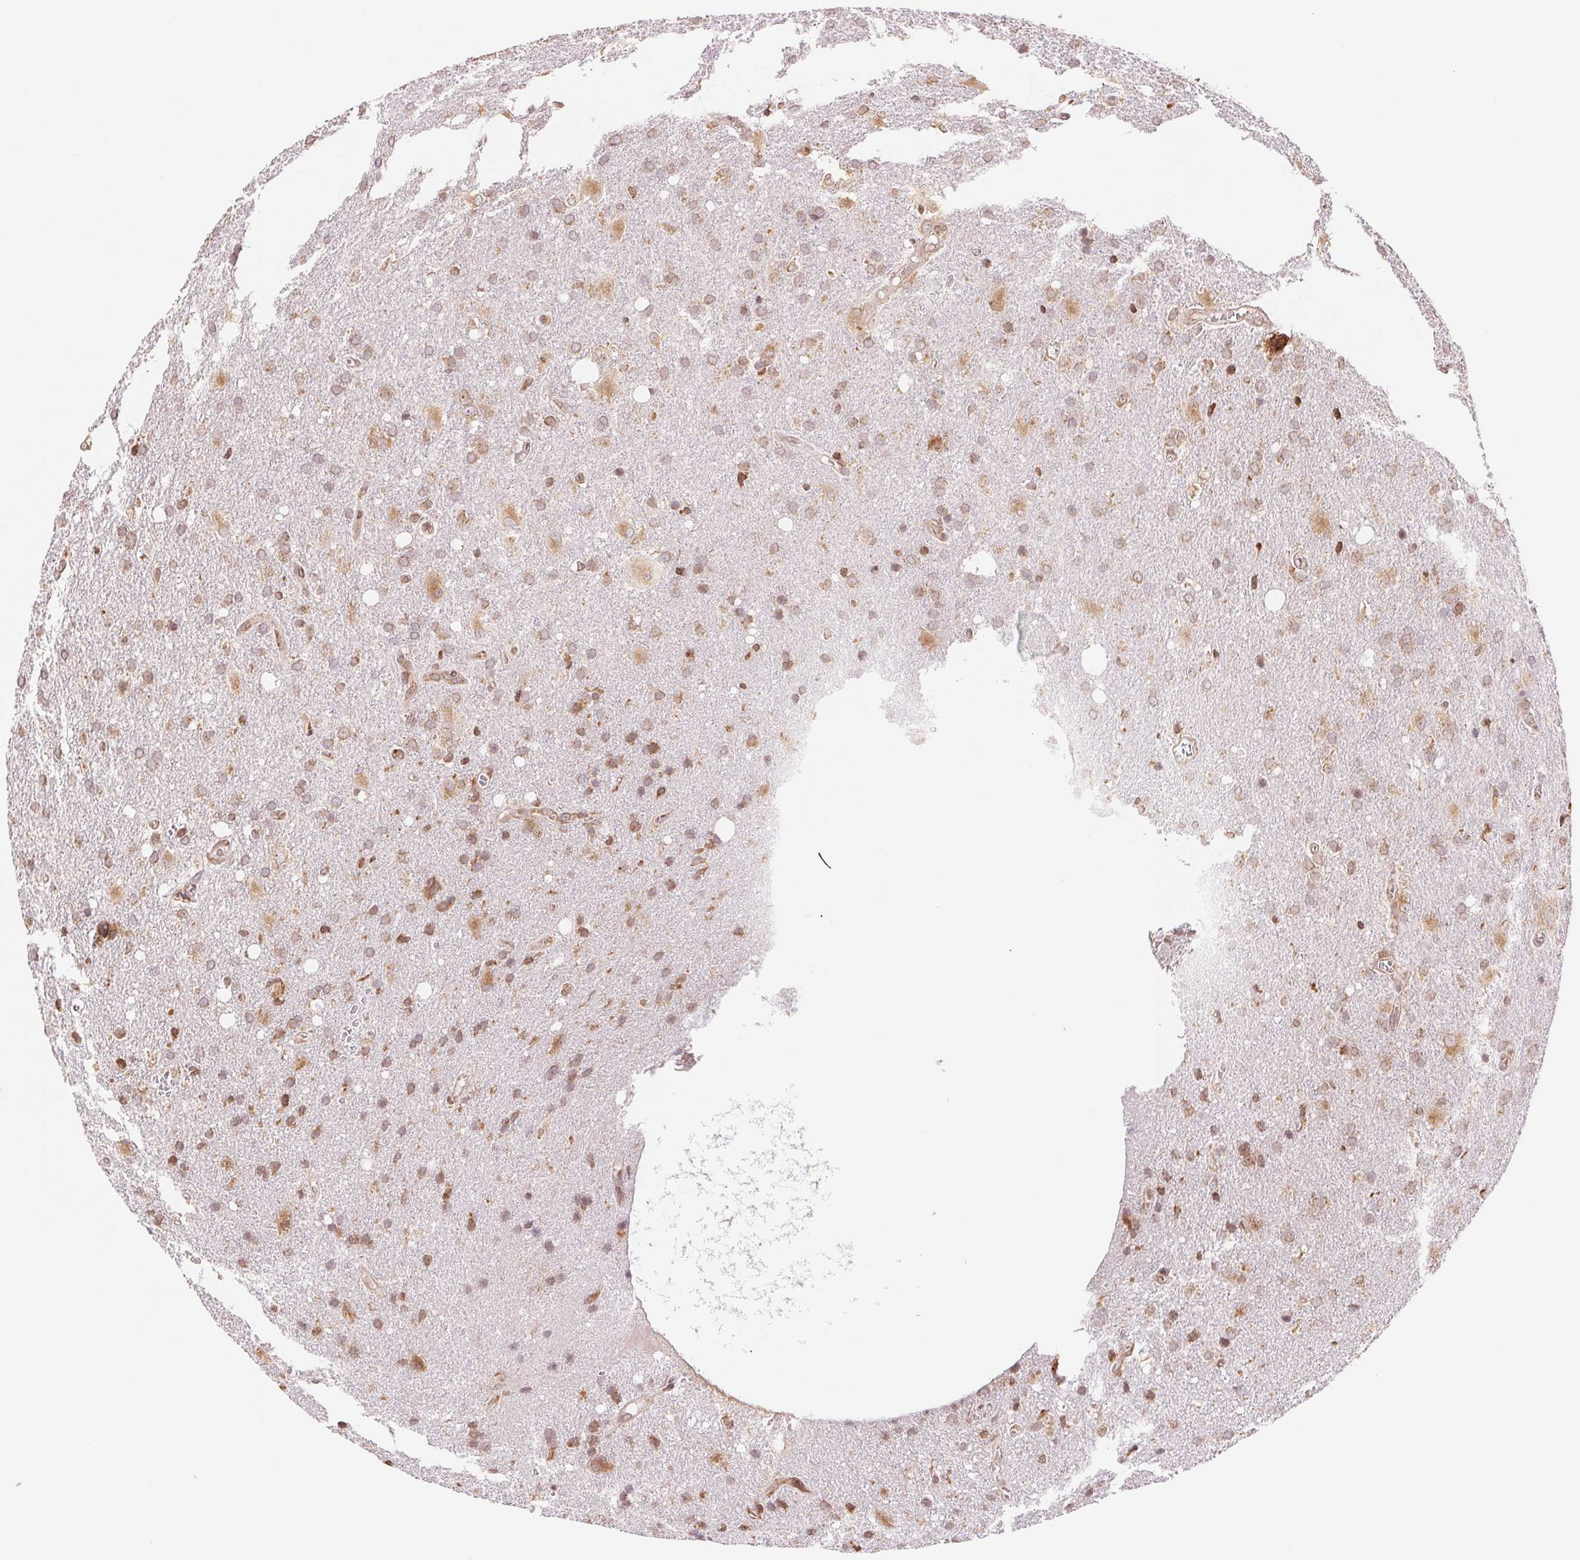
{"staining": {"intensity": "moderate", "quantity": ">75%", "location": "cytoplasmic/membranous"}, "tissue": "glioma", "cell_type": "Tumor cells", "image_type": "cancer", "snomed": [{"axis": "morphology", "description": "Glioma, malignant, Low grade"}, {"axis": "topography", "description": "Brain"}], "caption": "A histopathology image showing moderate cytoplasmic/membranous expression in approximately >75% of tumor cells in malignant low-grade glioma, as visualized by brown immunohistochemical staining.", "gene": "RPN1", "patient": {"sex": "male", "age": 66}}